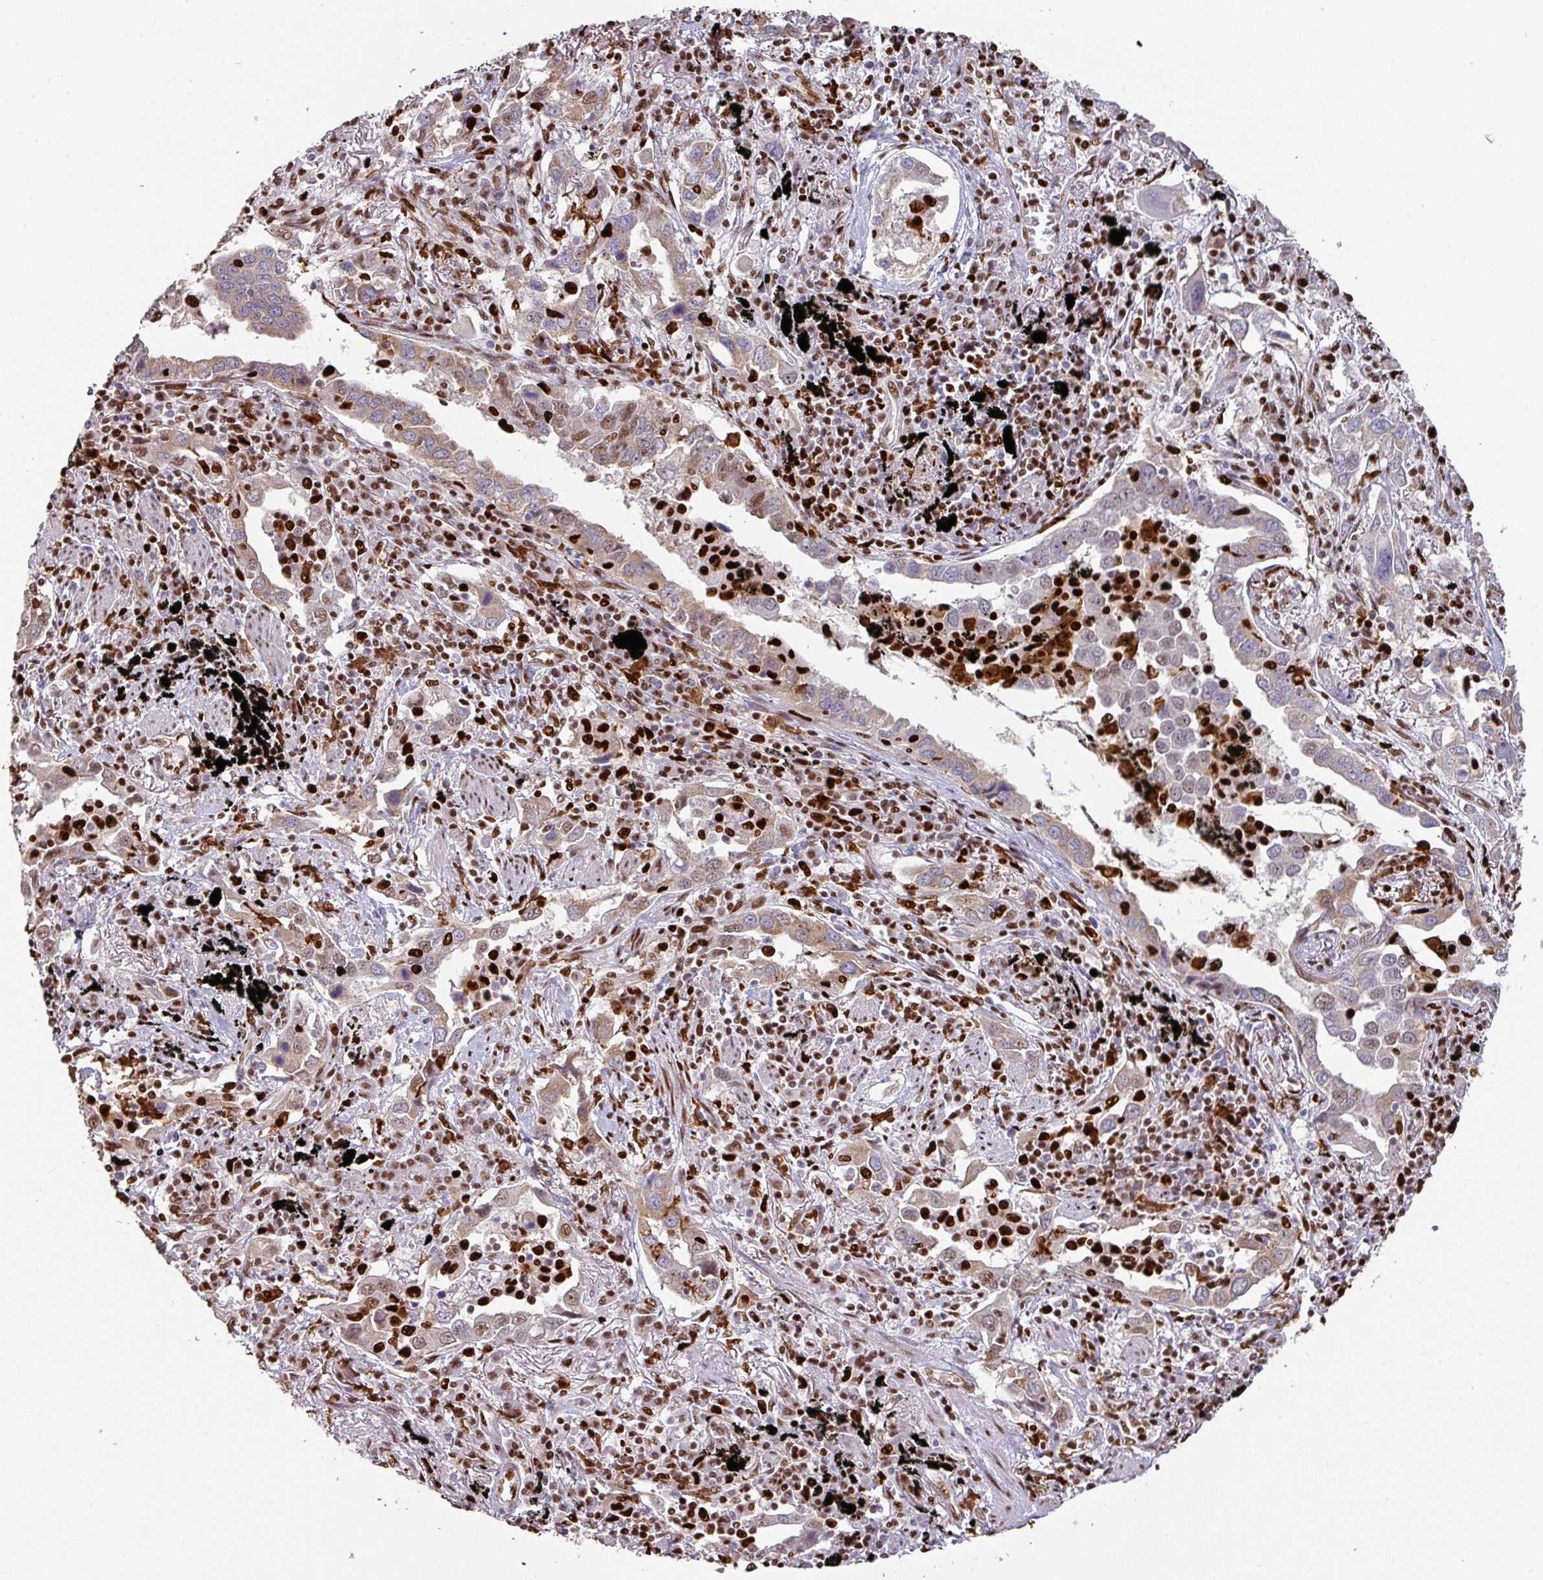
{"staining": {"intensity": "moderate", "quantity": "25%-75%", "location": "cytoplasmic/membranous,nuclear"}, "tissue": "lung cancer", "cell_type": "Tumor cells", "image_type": "cancer", "snomed": [{"axis": "morphology", "description": "Adenocarcinoma, NOS"}, {"axis": "topography", "description": "Lung"}], "caption": "Protein analysis of lung adenocarcinoma tissue demonstrates moderate cytoplasmic/membranous and nuclear staining in about 25%-75% of tumor cells. (brown staining indicates protein expression, while blue staining denotes nuclei).", "gene": "SAMHD1", "patient": {"sex": "male", "age": 67}}